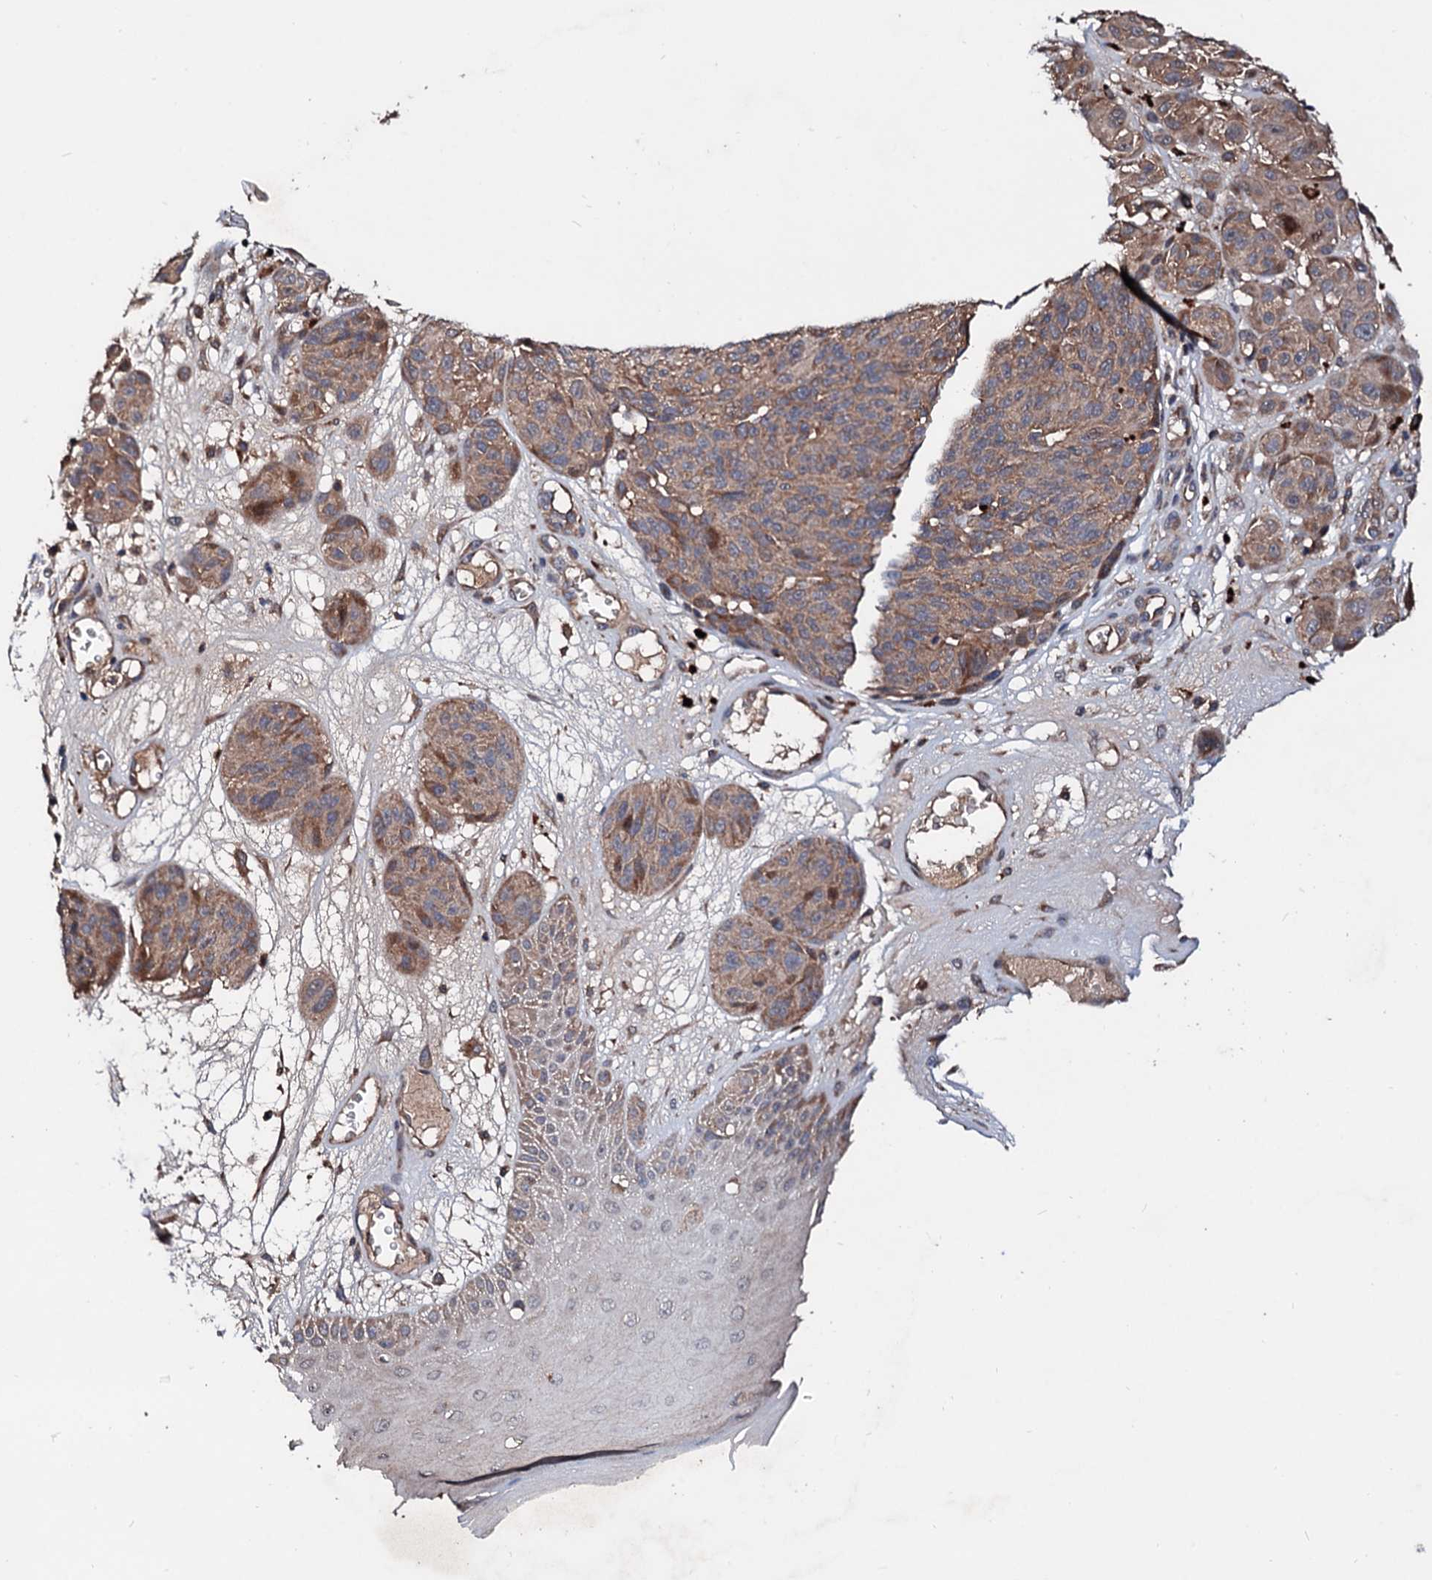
{"staining": {"intensity": "moderate", "quantity": ">75%", "location": "cytoplasmic/membranous"}, "tissue": "melanoma", "cell_type": "Tumor cells", "image_type": "cancer", "snomed": [{"axis": "morphology", "description": "Malignant melanoma, NOS"}, {"axis": "topography", "description": "Skin"}], "caption": "Tumor cells demonstrate moderate cytoplasmic/membranous positivity in about >75% of cells in melanoma. (IHC, brightfield microscopy, high magnification).", "gene": "EXTL1", "patient": {"sex": "male", "age": 83}}